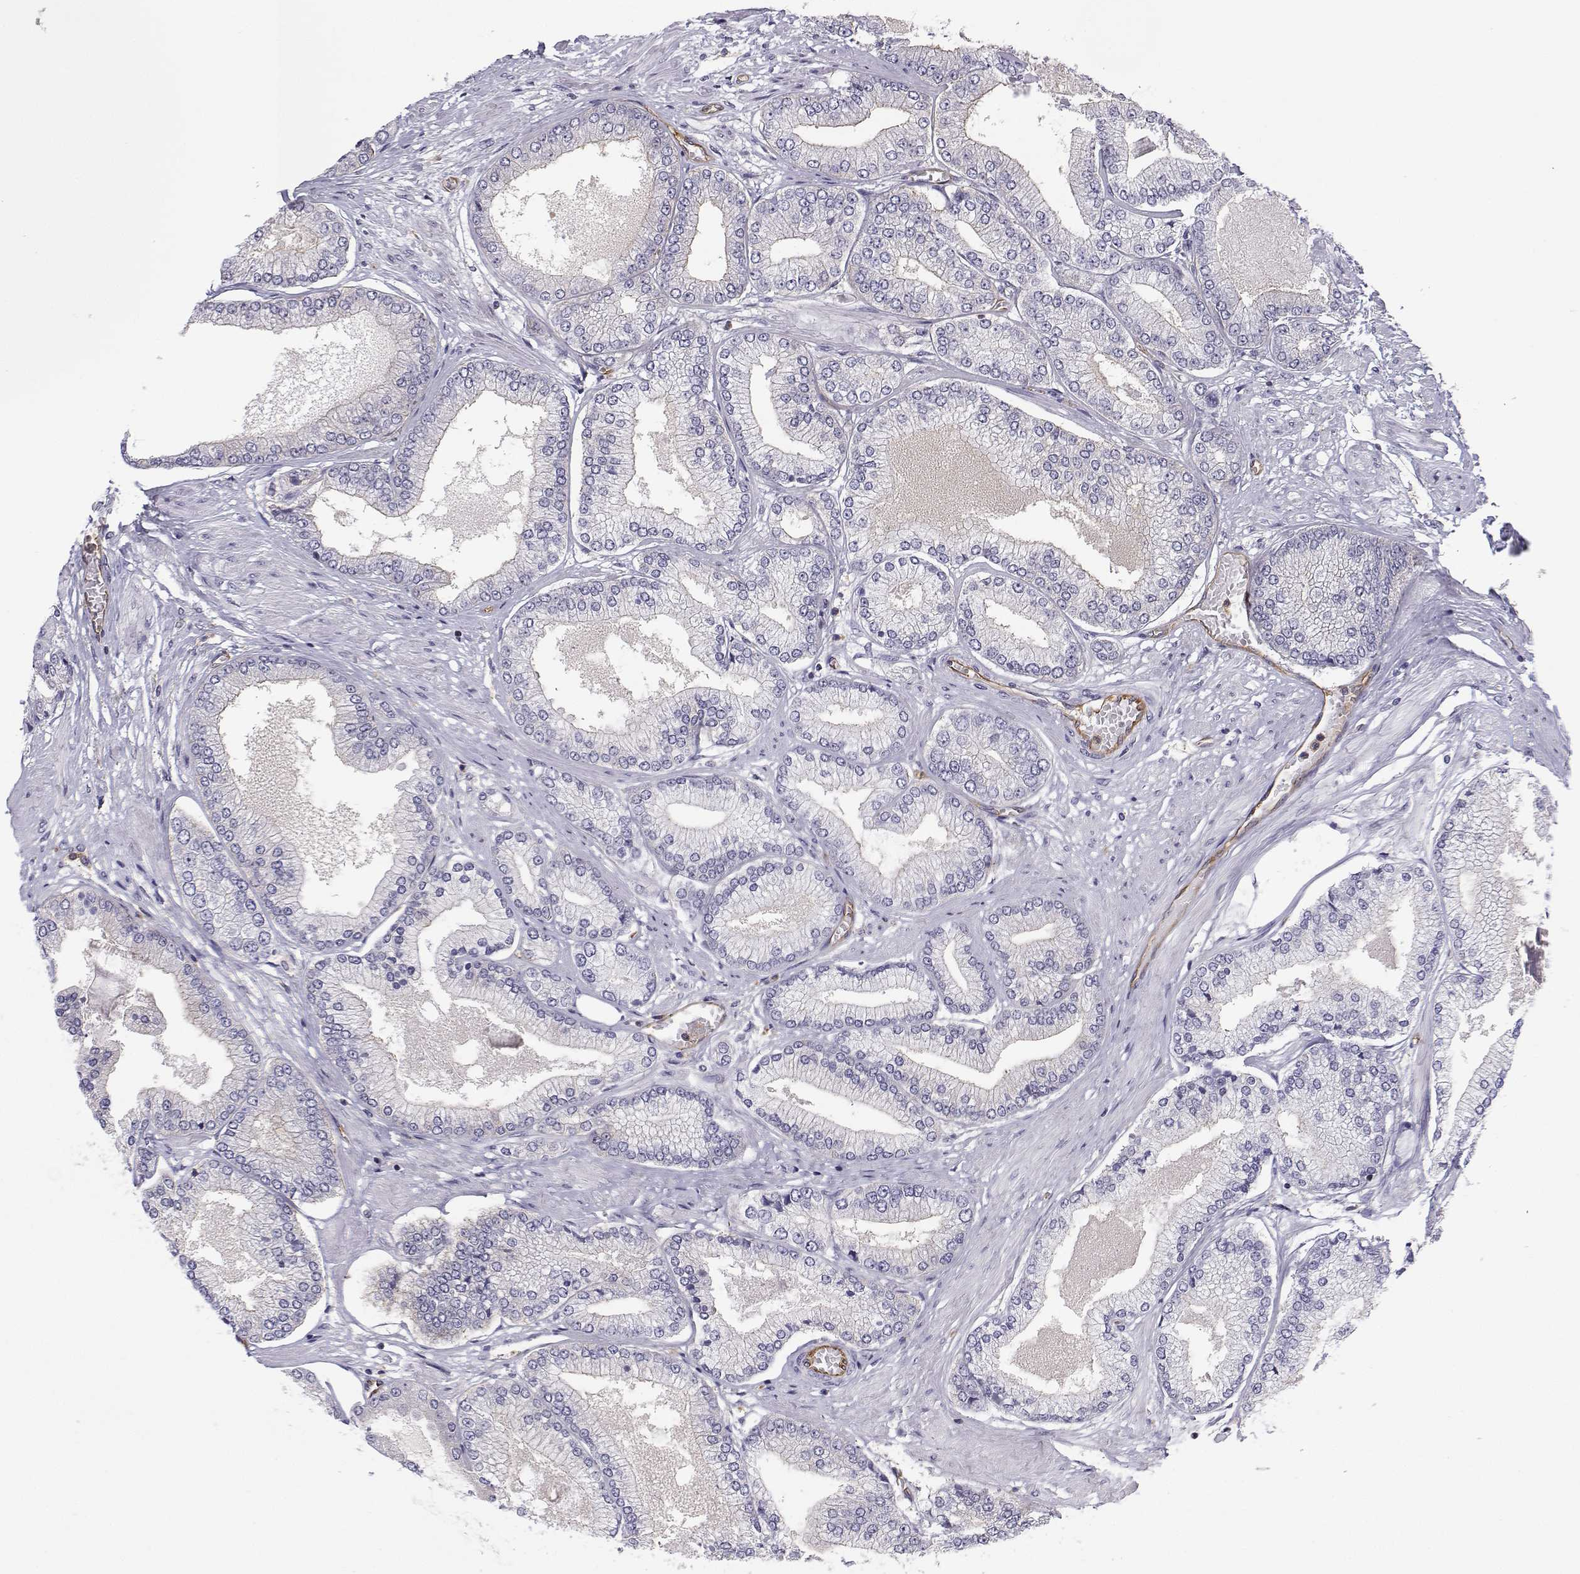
{"staining": {"intensity": "negative", "quantity": "none", "location": "none"}, "tissue": "prostate cancer", "cell_type": "Tumor cells", "image_type": "cancer", "snomed": [{"axis": "morphology", "description": "Adenocarcinoma, Low grade"}, {"axis": "topography", "description": "Prostate"}], "caption": "Tumor cells show no significant protein staining in low-grade adenocarcinoma (prostate). (Stains: DAB immunohistochemistry (IHC) with hematoxylin counter stain, Microscopy: brightfield microscopy at high magnification).", "gene": "MYH9", "patient": {"sex": "male", "age": 55}}